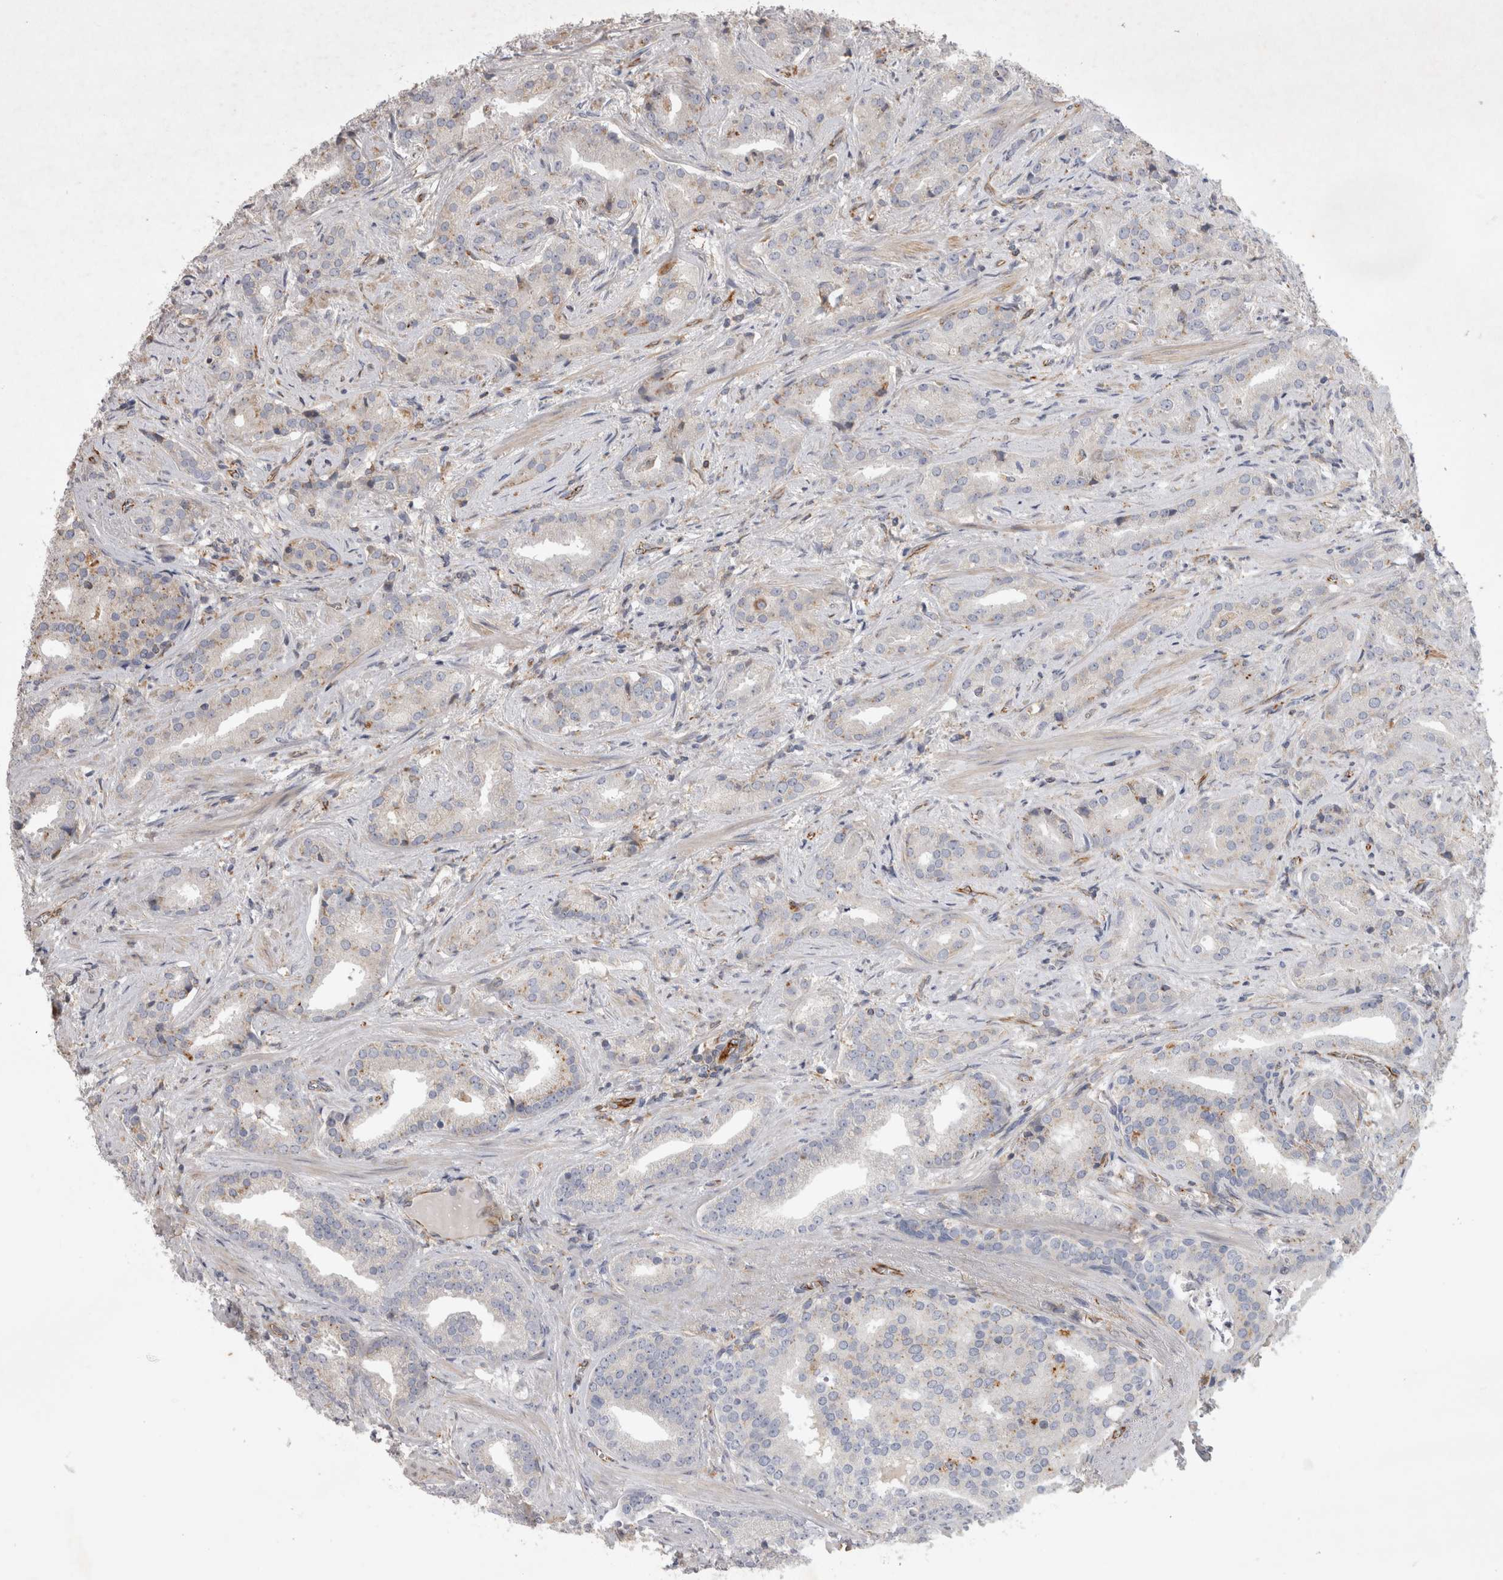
{"staining": {"intensity": "negative", "quantity": "none", "location": "none"}, "tissue": "prostate cancer", "cell_type": "Tumor cells", "image_type": "cancer", "snomed": [{"axis": "morphology", "description": "Adenocarcinoma, Low grade"}, {"axis": "topography", "description": "Prostate"}], "caption": "An immunohistochemistry (IHC) micrograph of prostate cancer (low-grade adenocarcinoma) is shown. There is no staining in tumor cells of prostate cancer (low-grade adenocarcinoma). (DAB (3,3'-diaminobenzidine) IHC with hematoxylin counter stain).", "gene": "STRADB", "patient": {"sex": "male", "age": 67}}